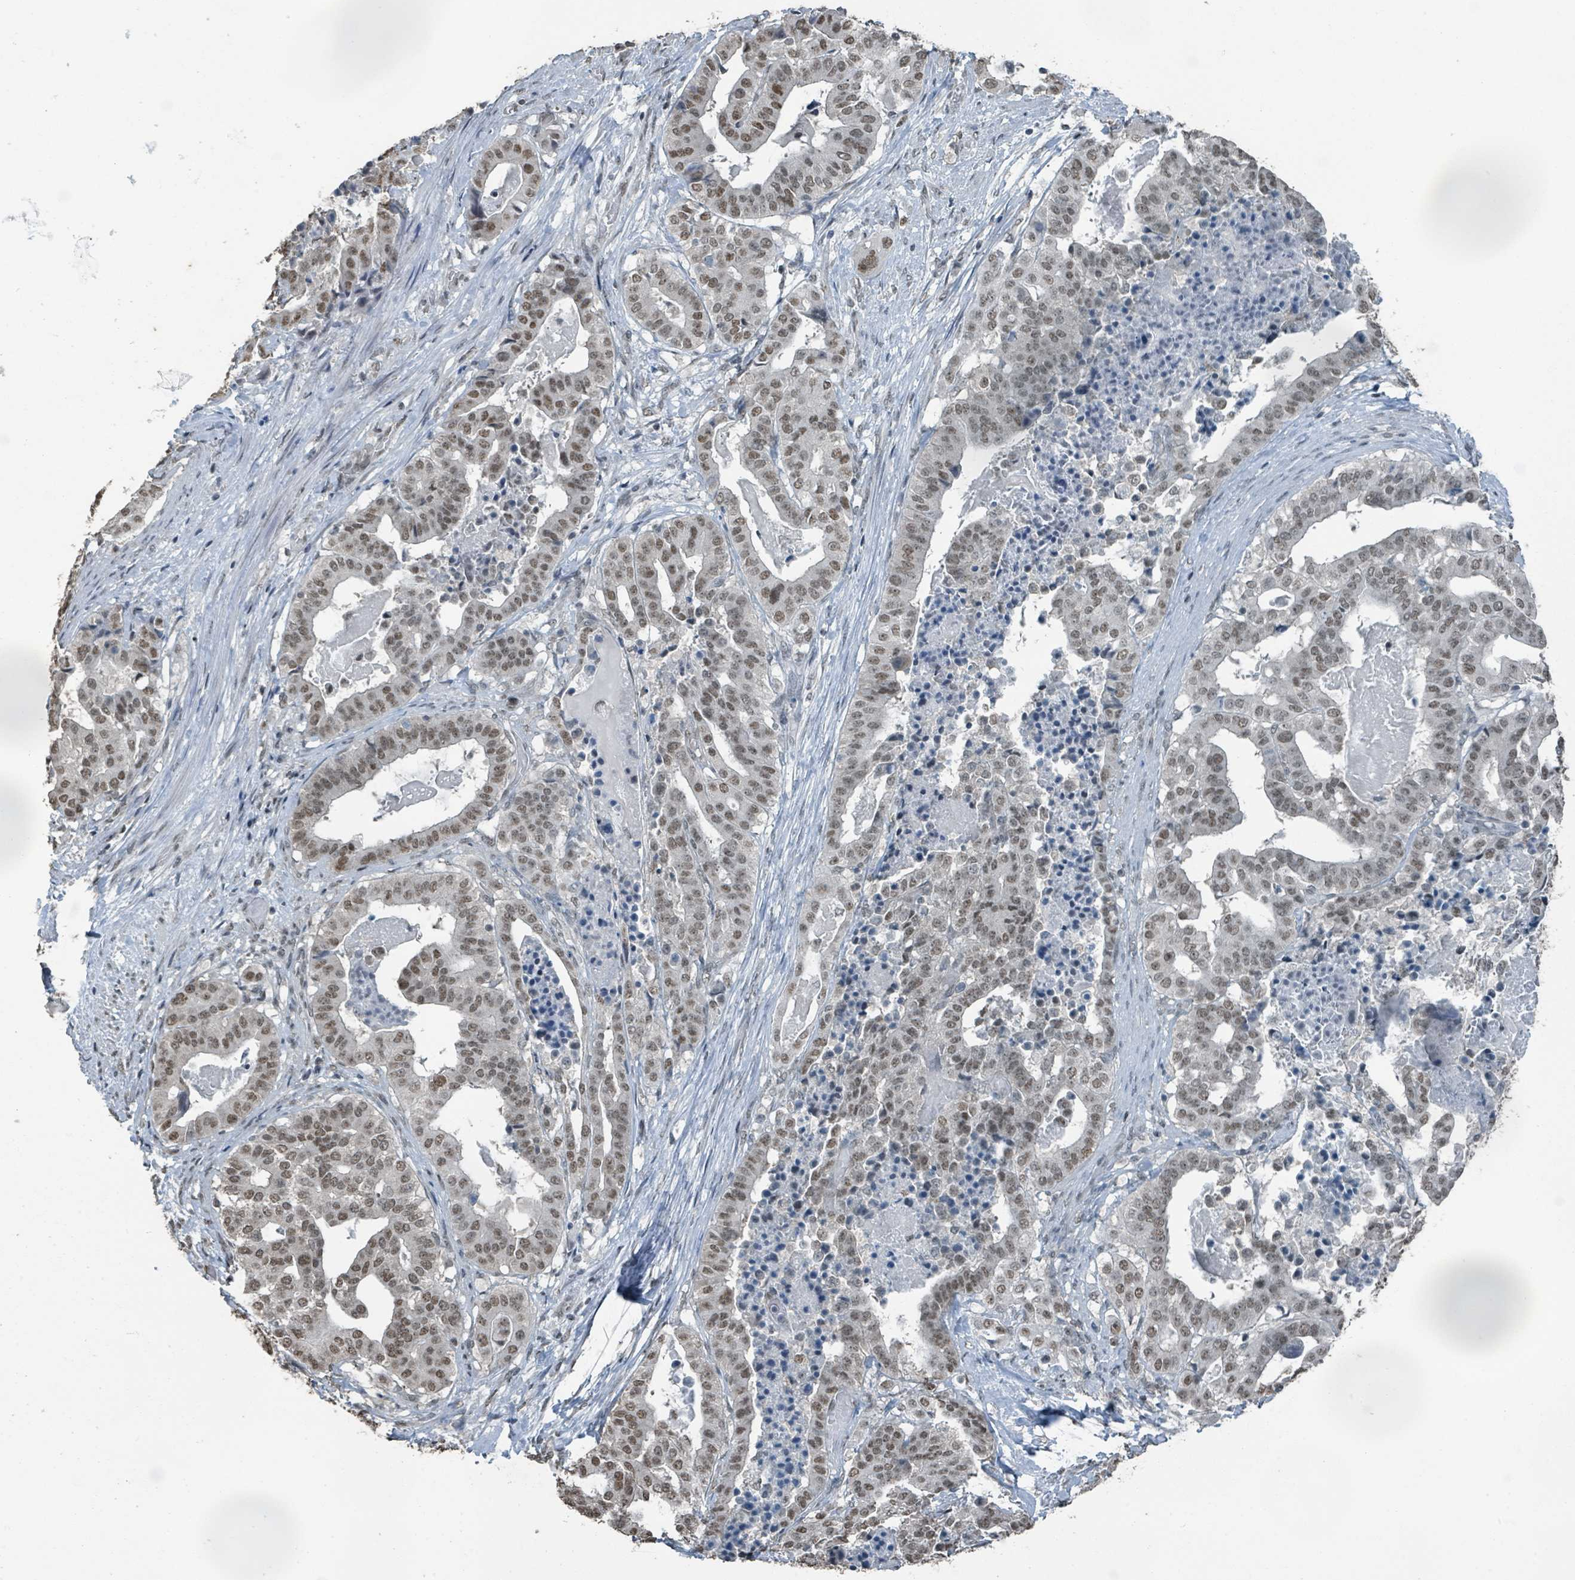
{"staining": {"intensity": "moderate", "quantity": ">75%", "location": "nuclear"}, "tissue": "stomach cancer", "cell_type": "Tumor cells", "image_type": "cancer", "snomed": [{"axis": "morphology", "description": "Adenocarcinoma, NOS"}, {"axis": "topography", "description": "Stomach"}], "caption": "This is a photomicrograph of immunohistochemistry (IHC) staining of stomach cancer (adenocarcinoma), which shows moderate positivity in the nuclear of tumor cells.", "gene": "PHIP", "patient": {"sex": "male", "age": 48}}